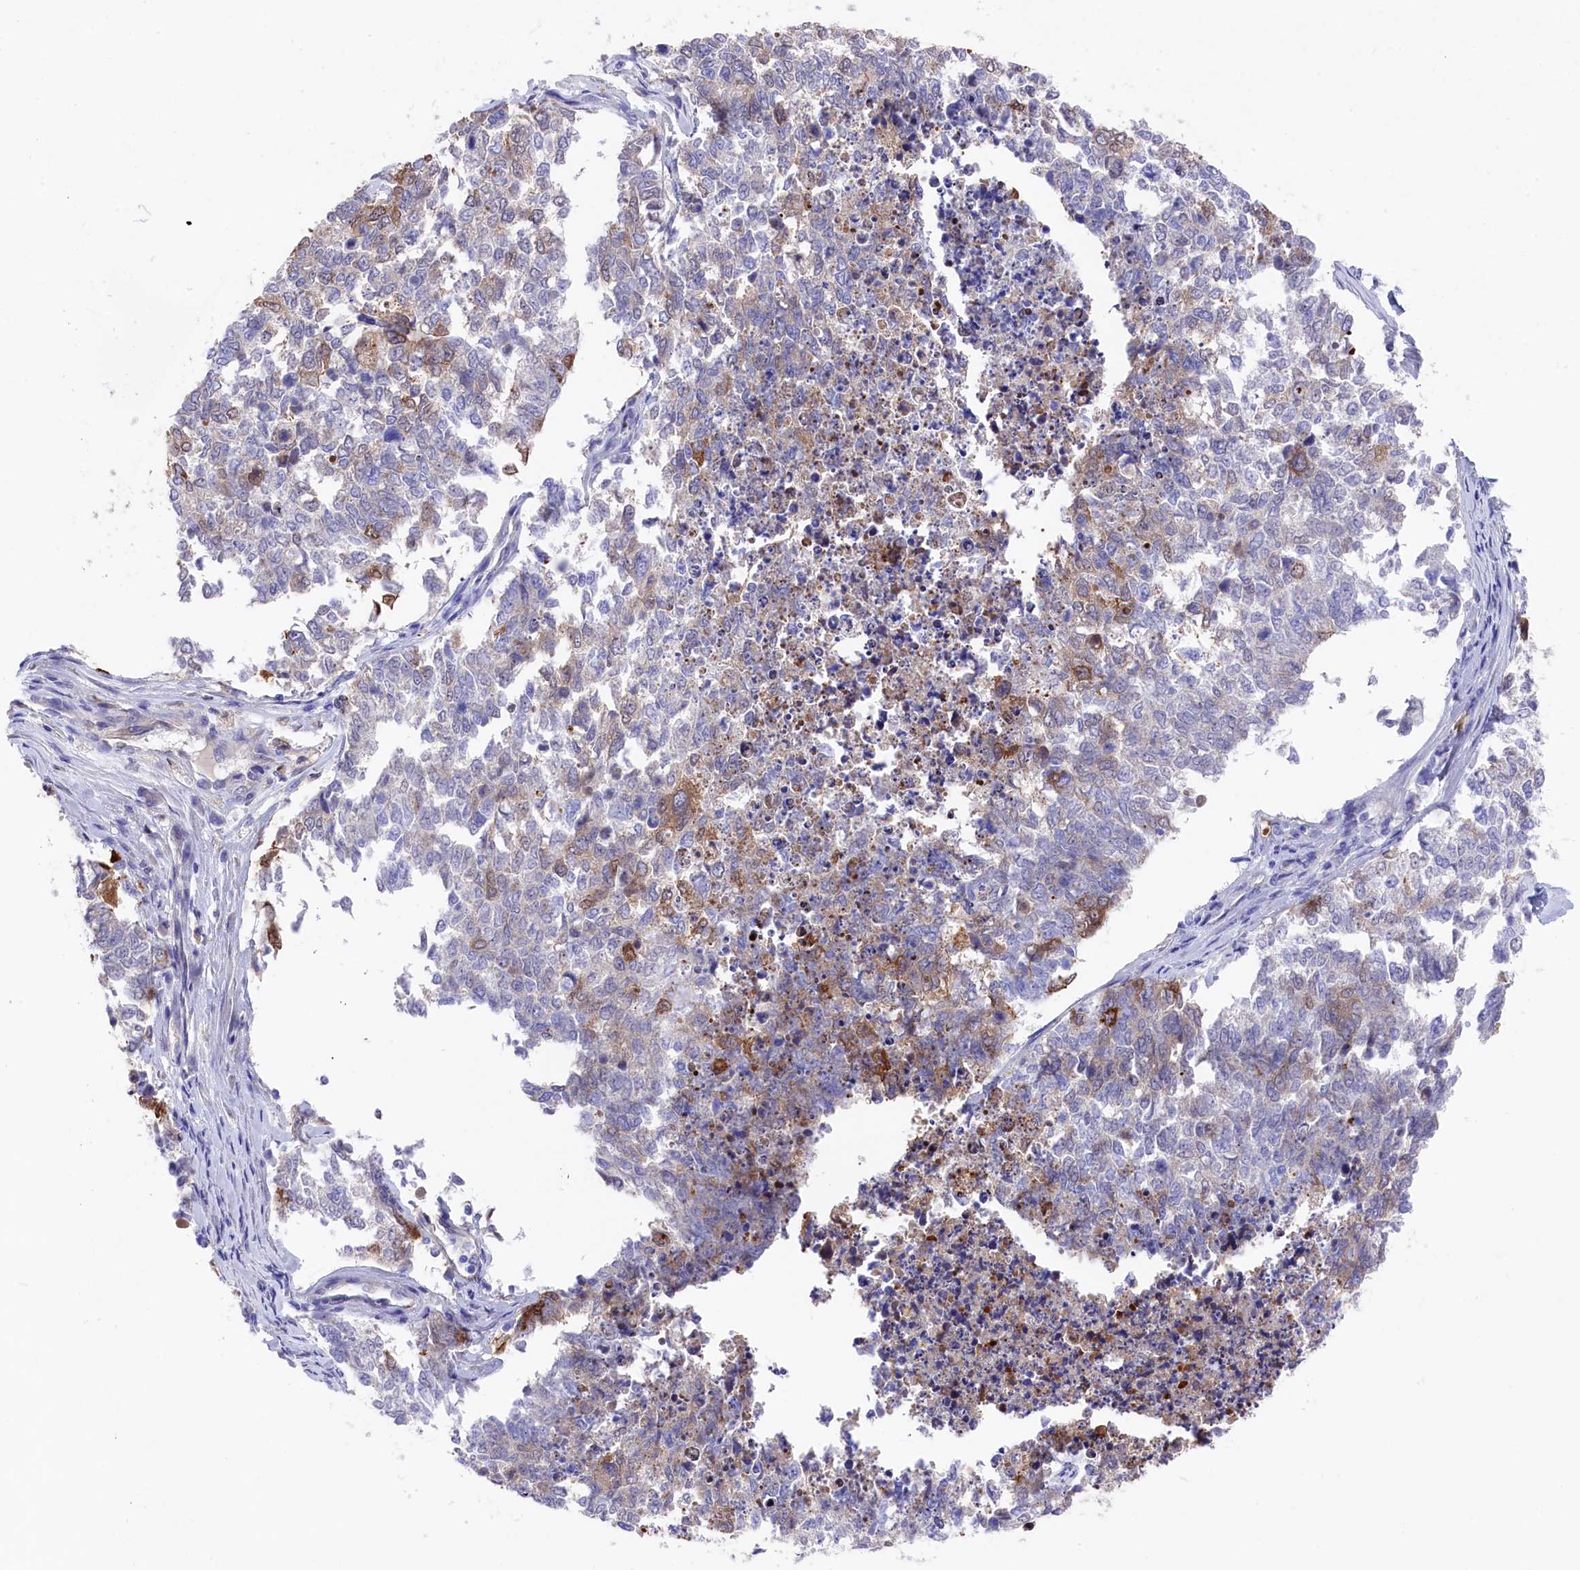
{"staining": {"intensity": "weak", "quantity": "<25%", "location": "cytoplasmic/membranous"}, "tissue": "cervical cancer", "cell_type": "Tumor cells", "image_type": "cancer", "snomed": [{"axis": "morphology", "description": "Squamous cell carcinoma, NOS"}, {"axis": "topography", "description": "Cervix"}], "caption": "Squamous cell carcinoma (cervical) was stained to show a protein in brown. There is no significant expression in tumor cells.", "gene": "LHFPL4", "patient": {"sex": "female", "age": 63}}